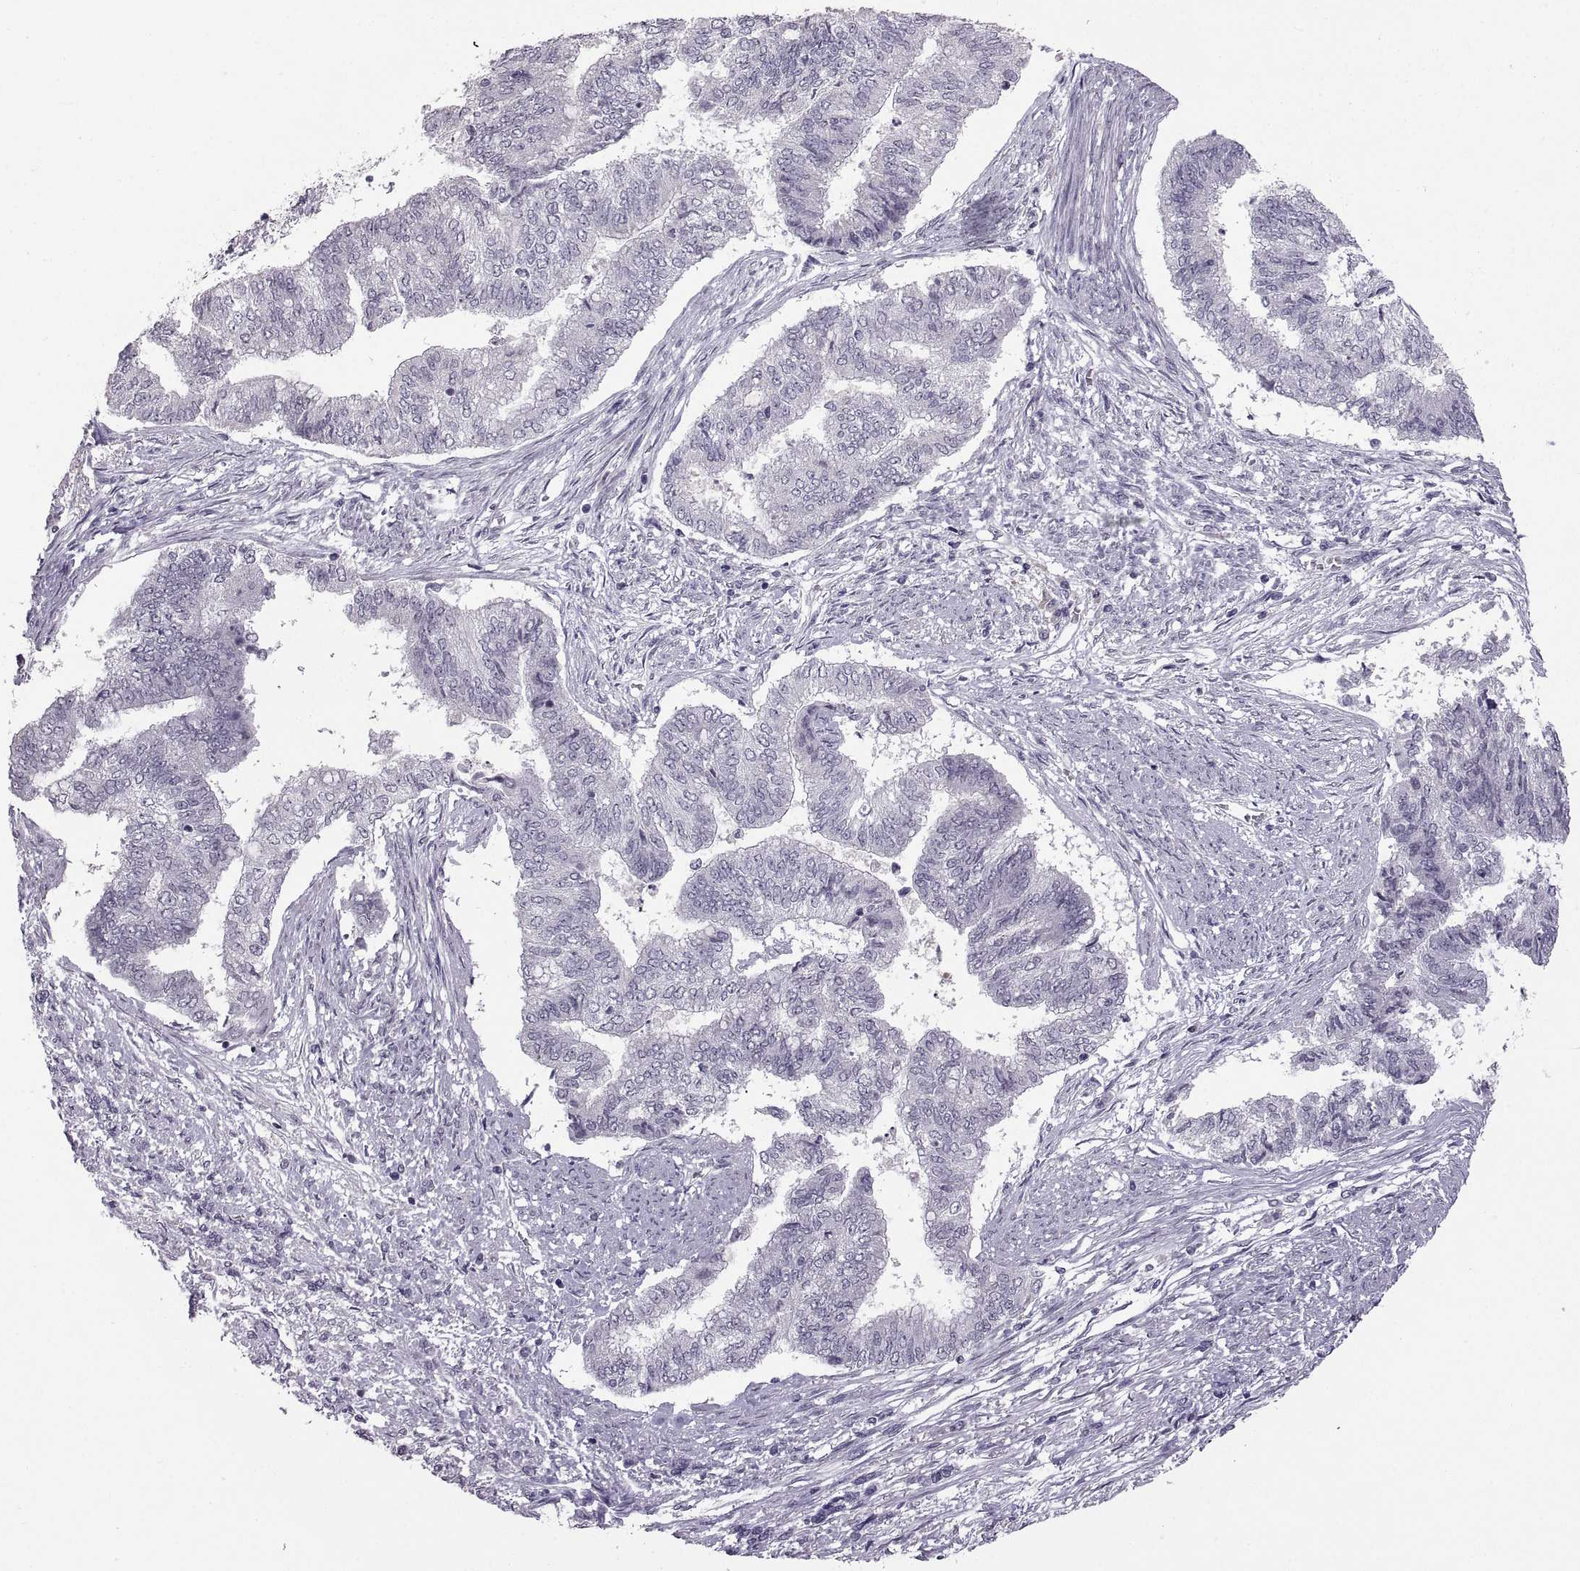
{"staining": {"intensity": "negative", "quantity": "none", "location": "none"}, "tissue": "endometrial cancer", "cell_type": "Tumor cells", "image_type": "cancer", "snomed": [{"axis": "morphology", "description": "Adenocarcinoma, NOS"}, {"axis": "topography", "description": "Endometrium"}], "caption": "Immunohistochemistry (IHC) of human endometrial cancer (adenocarcinoma) exhibits no positivity in tumor cells. Nuclei are stained in blue.", "gene": "NEK2", "patient": {"sex": "female", "age": 65}}